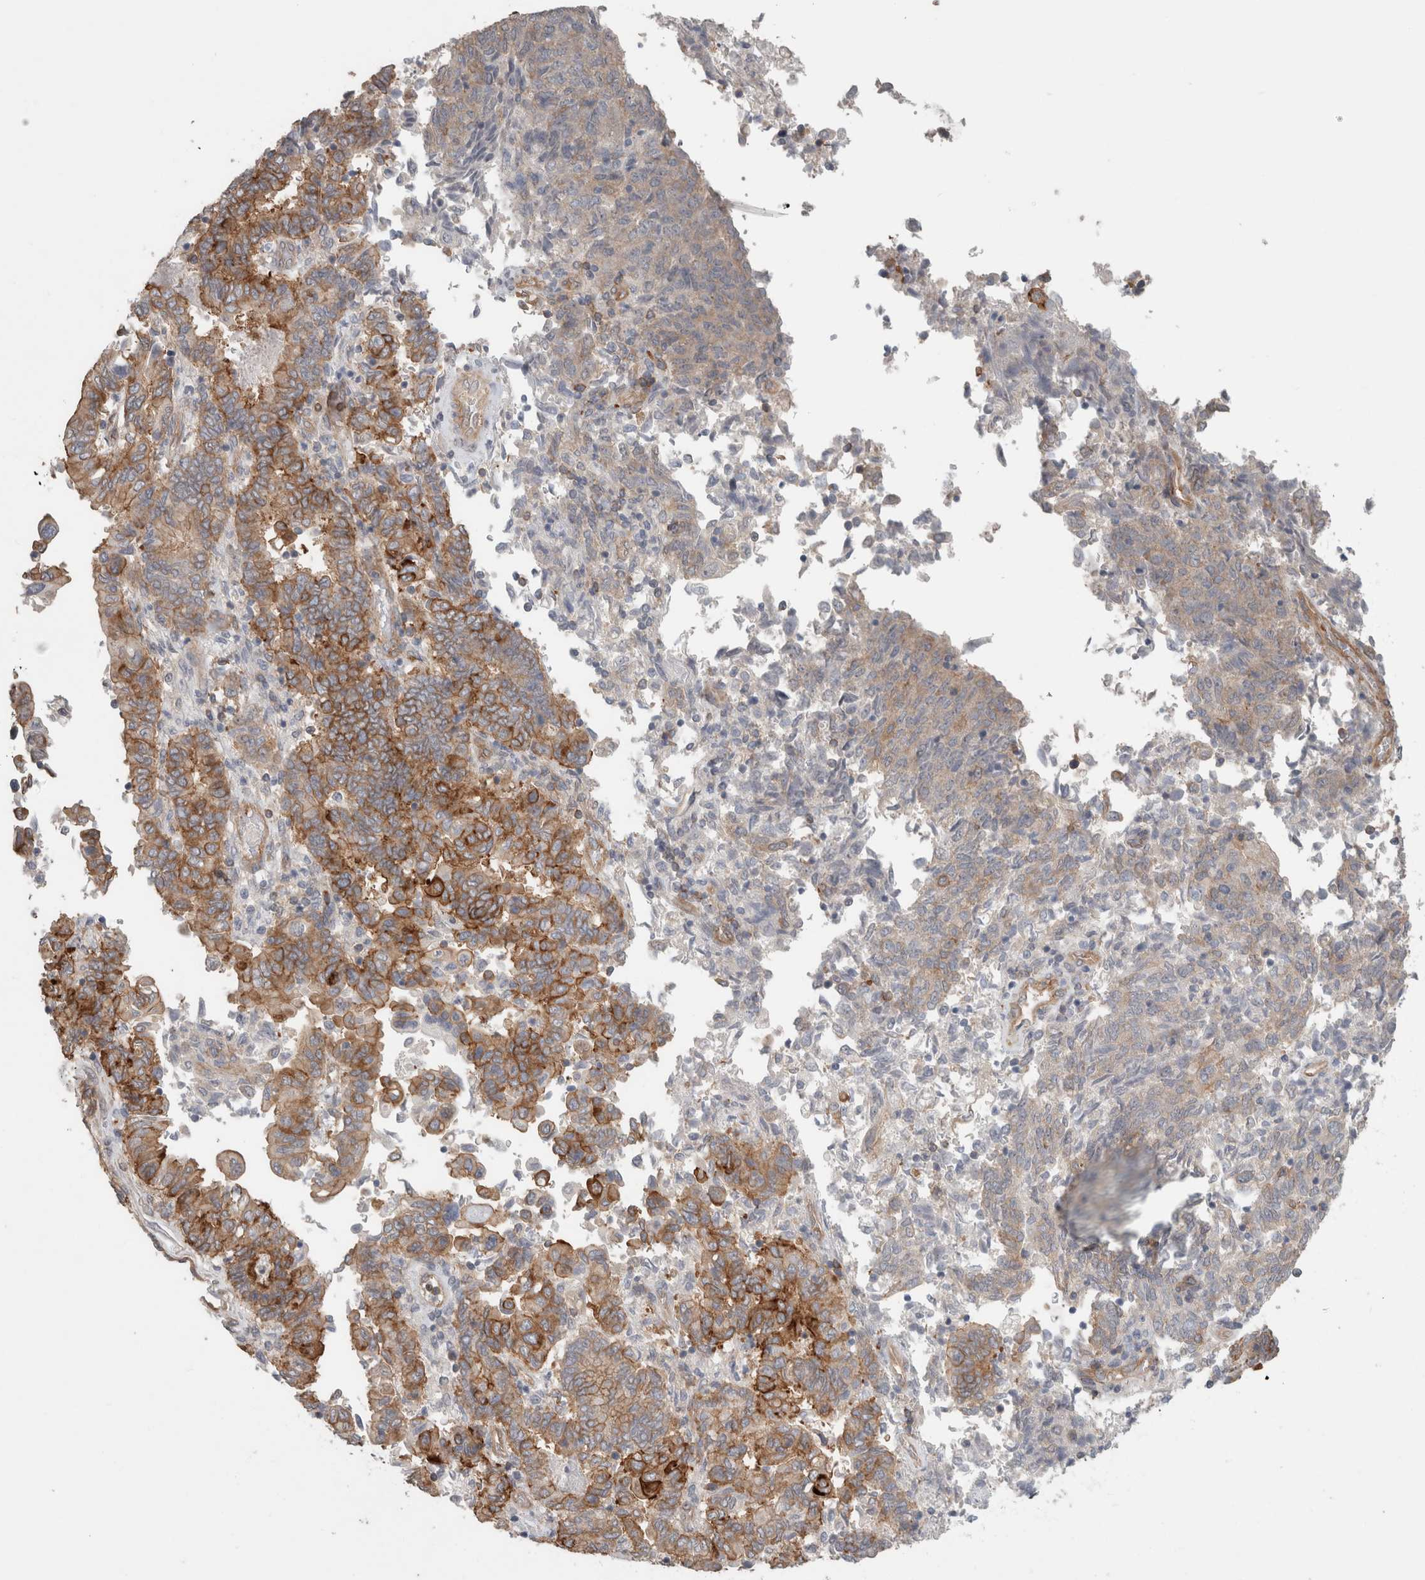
{"staining": {"intensity": "moderate", "quantity": ">75%", "location": "cytoplasmic/membranous"}, "tissue": "endometrial cancer", "cell_type": "Tumor cells", "image_type": "cancer", "snomed": [{"axis": "morphology", "description": "Adenocarcinoma, NOS"}, {"axis": "topography", "description": "Endometrium"}], "caption": "DAB (3,3'-diaminobenzidine) immunohistochemical staining of human endometrial cancer (adenocarcinoma) displays moderate cytoplasmic/membranous protein expression in approximately >75% of tumor cells.", "gene": "RASAL2", "patient": {"sex": "female", "age": 80}}